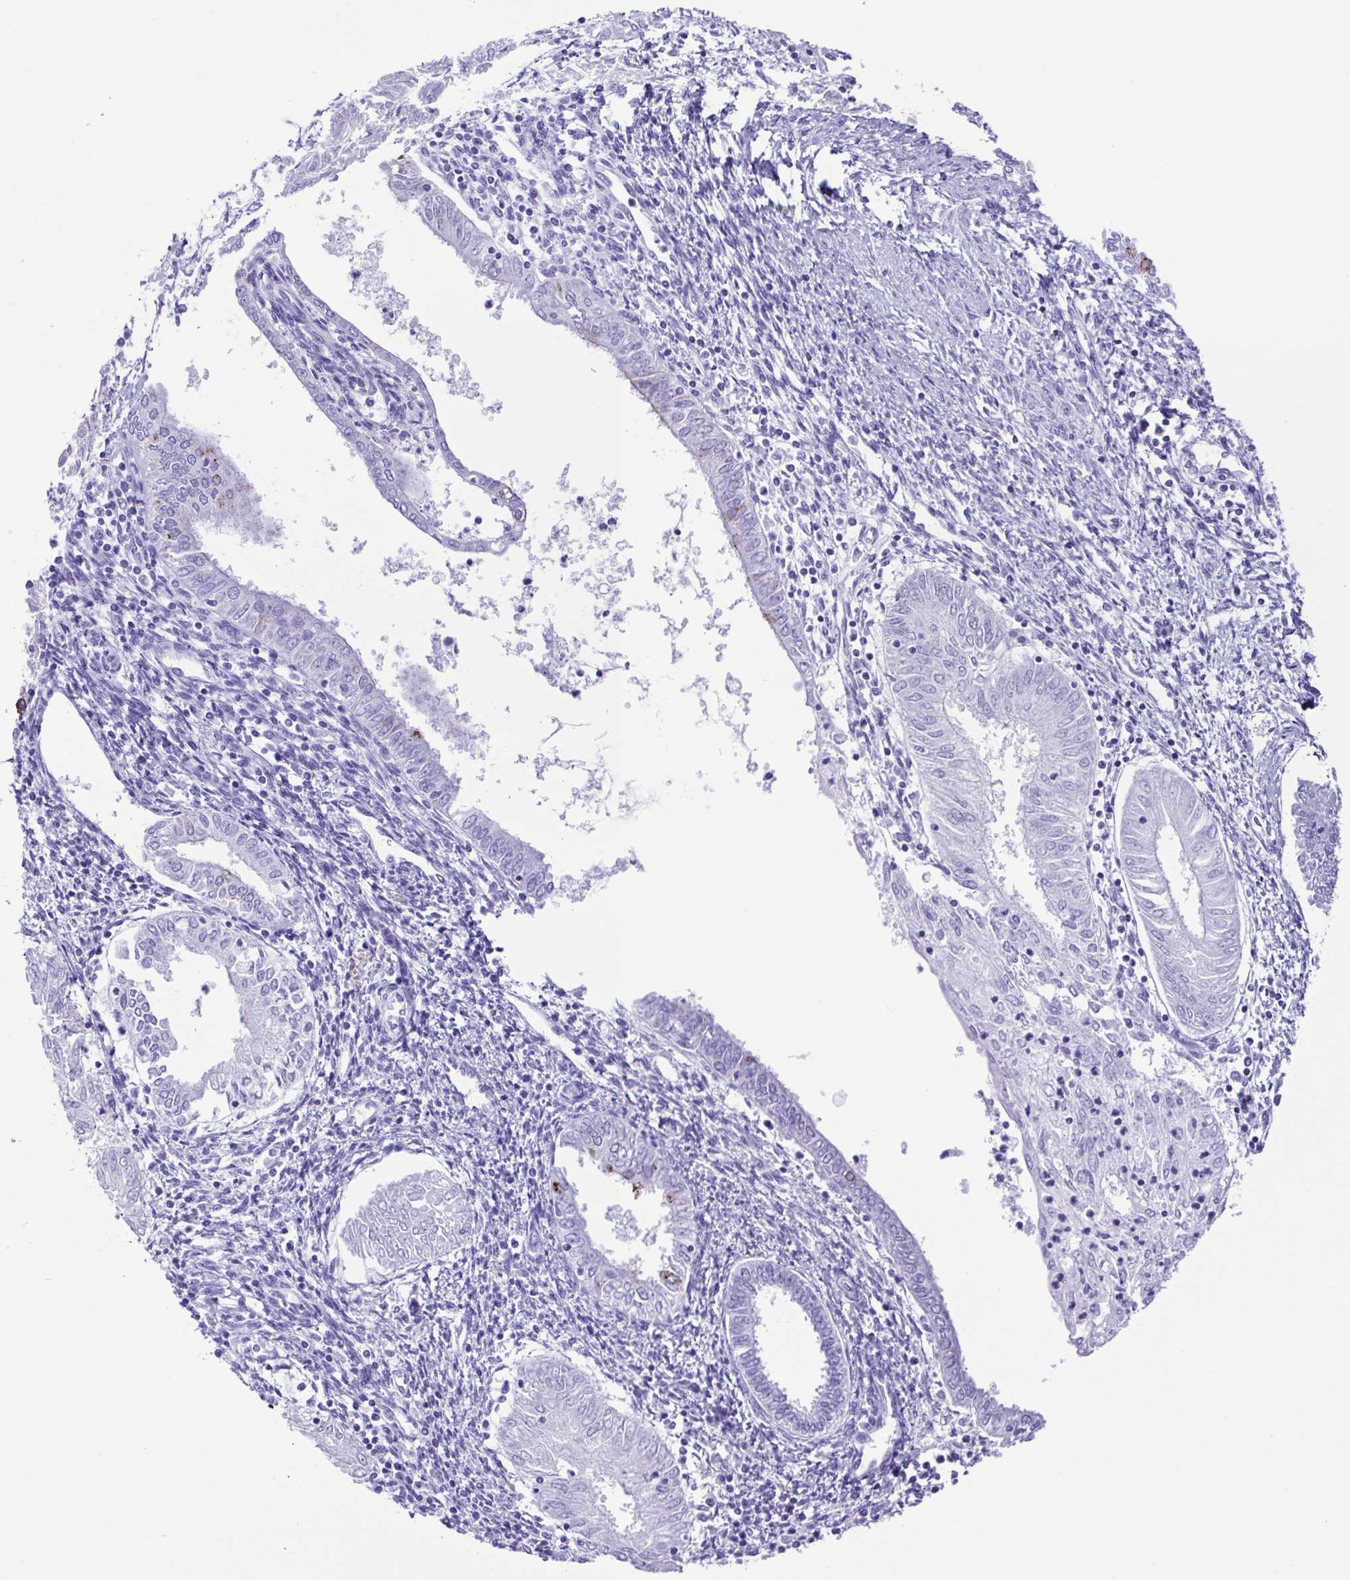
{"staining": {"intensity": "weak", "quantity": "<25%", "location": "cytoplasmic/membranous"}, "tissue": "endometrial cancer", "cell_type": "Tumor cells", "image_type": "cancer", "snomed": [{"axis": "morphology", "description": "Adenocarcinoma, NOS"}, {"axis": "topography", "description": "Endometrium"}], "caption": "IHC micrograph of neoplastic tissue: endometrial cancer (adenocarcinoma) stained with DAB exhibits no significant protein staining in tumor cells. Nuclei are stained in blue.", "gene": "ERP27", "patient": {"sex": "female", "age": 68}}